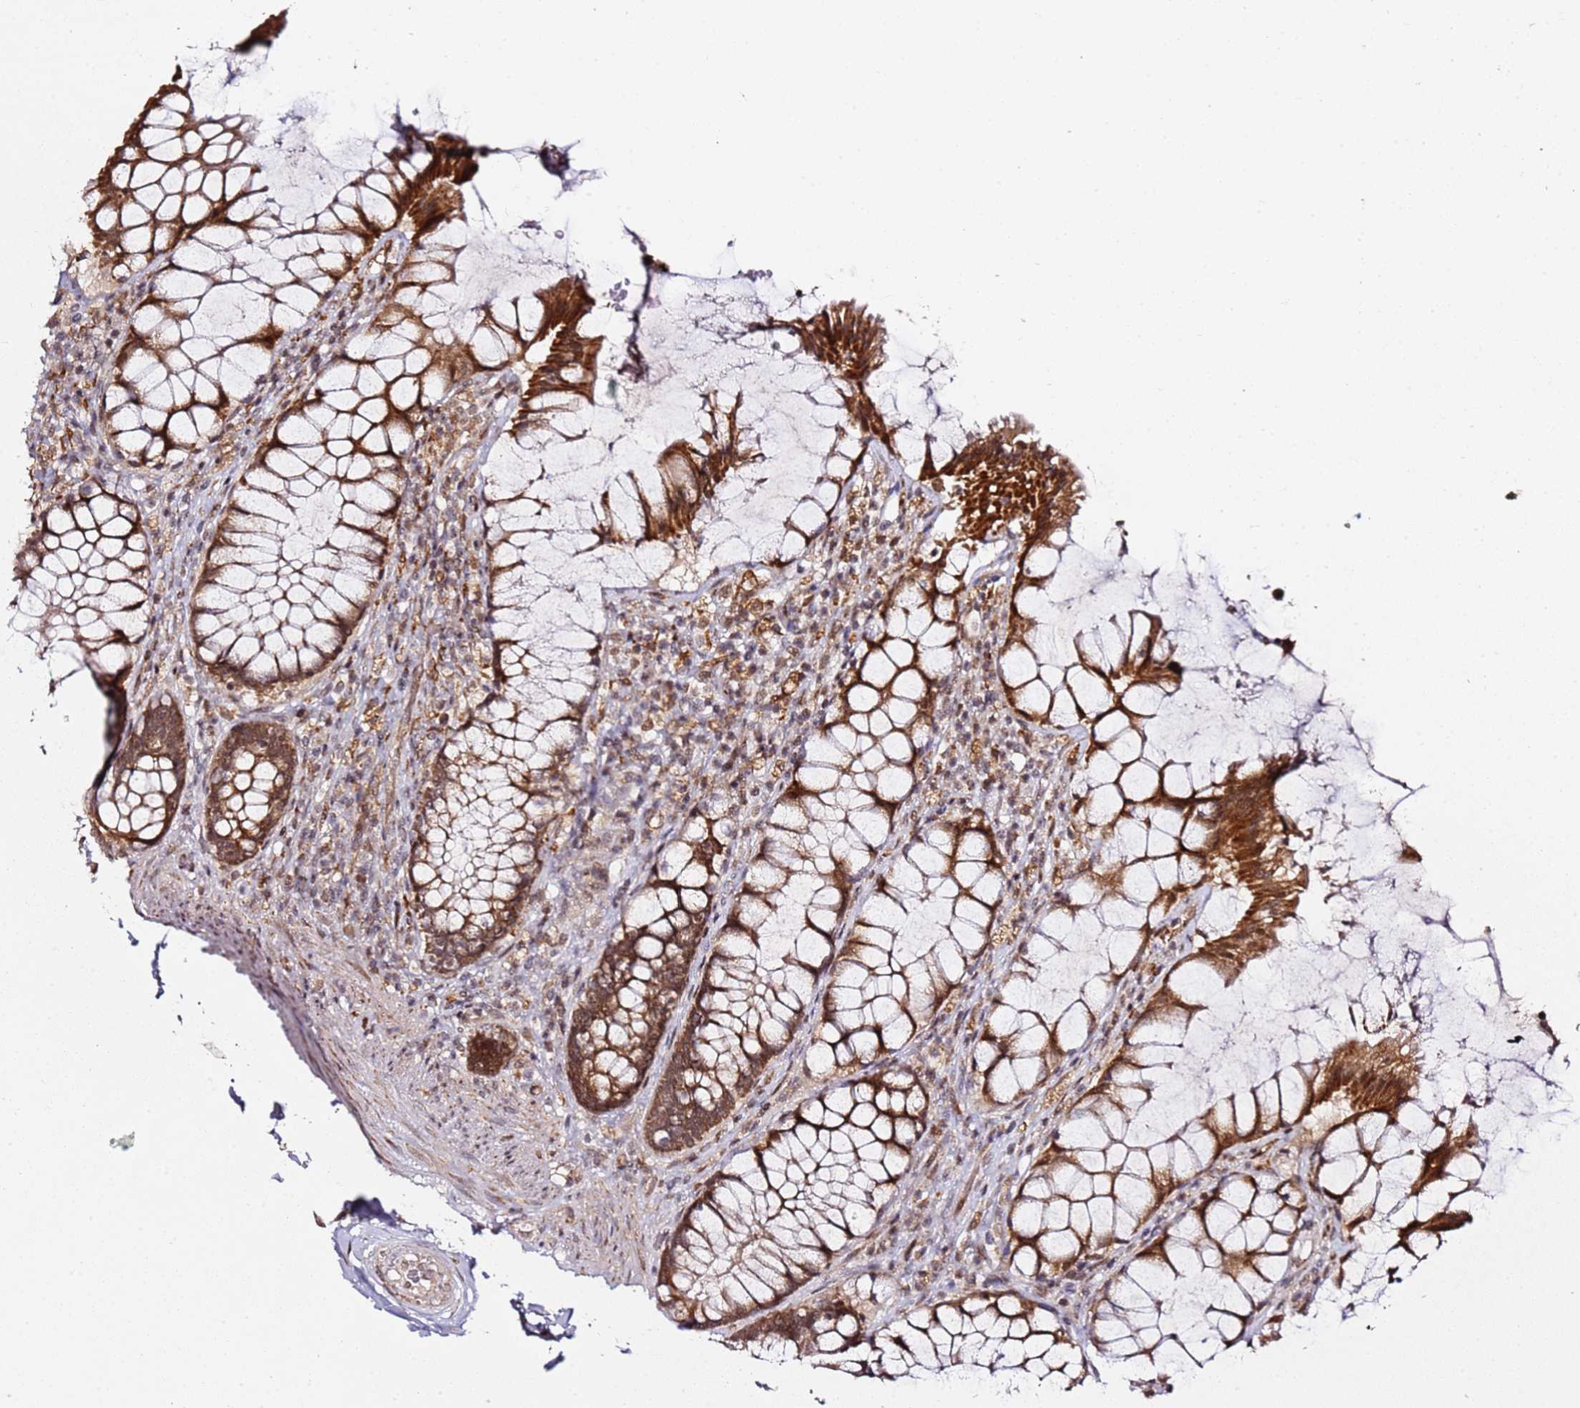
{"staining": {"intensity": "strong", "quantity": ">75%", "location": "cytoplasmic/membranous,nuclear"}, "tissue": "rectum", "cell_type": "Glandular cells", "image_type": "normal", "snomed": [{"axis": "morphology", "description": "Normal tissue, NOS"}, {"axis": "topography", "description": "Rectum"}], "caption": "A brown stain labels strong cytoplasmic/membranous,nuclear expression of a protein in glandular cells of benign rectum.", "gene": "TP53AIP1", "patient": {"sex": "female", "age": 58}}